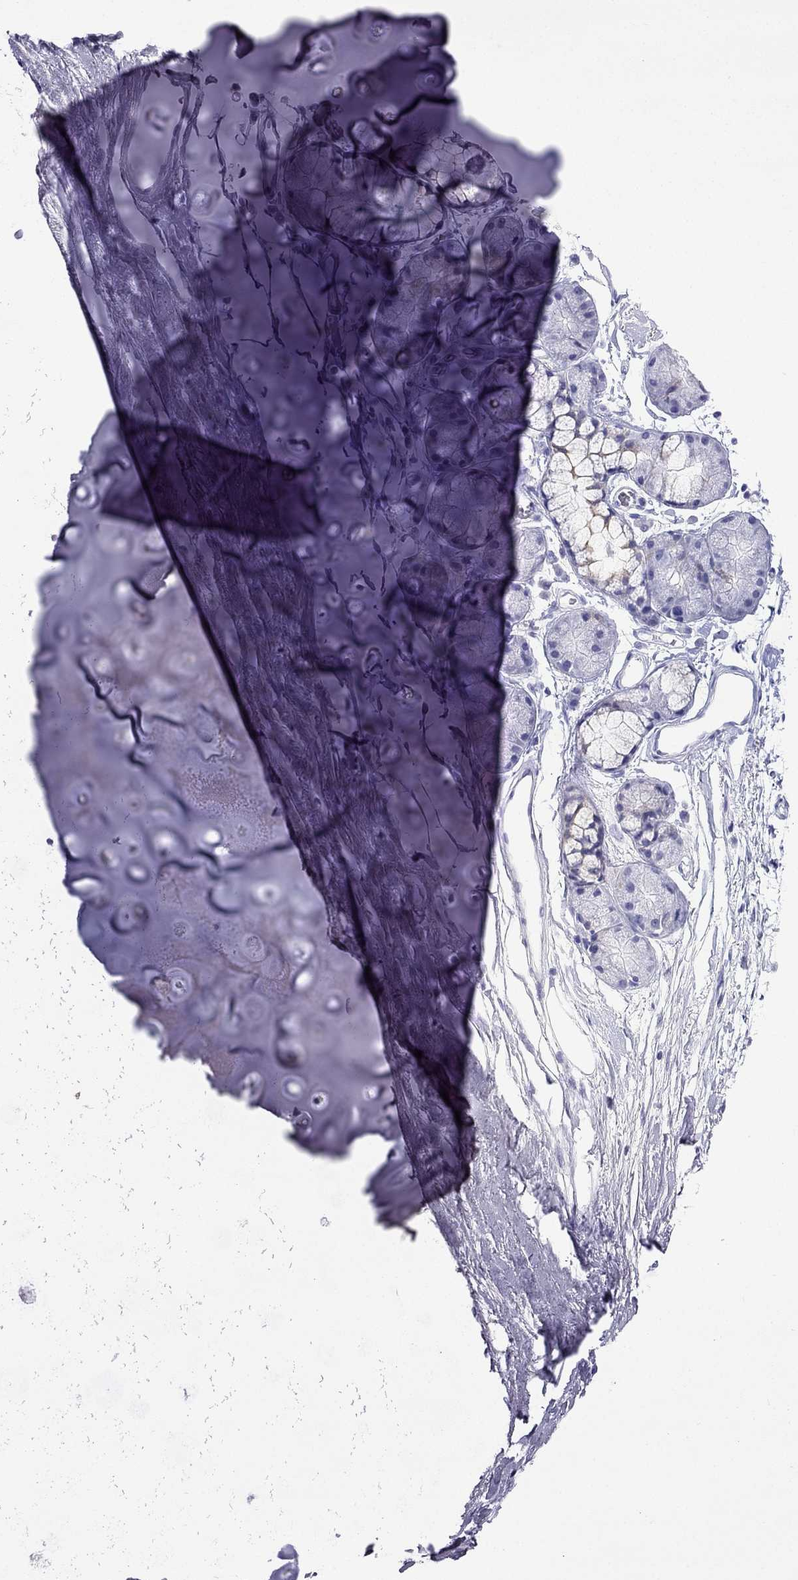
{"staining": {"intensity": "negative", "quantity": "none", "location": "none"}, "tissue": "soft tissue", "cell_type": "Chondrocytes", "image_type": "normal", "snomed": [{"axis": "morphology", "description": "Normal tissue, NOS"}, {"axis": "topography", "description": "Cartilage tissue"}, {"axis": "topography", "description": "Bronchus"}], "caption": "High power microscopy image of an immunohistochemistry image of benign soft tissue, revealing no significant expression in chondrocytes.", "gene": "GJA8", "patient": {"sex": "female", "age": 79}}